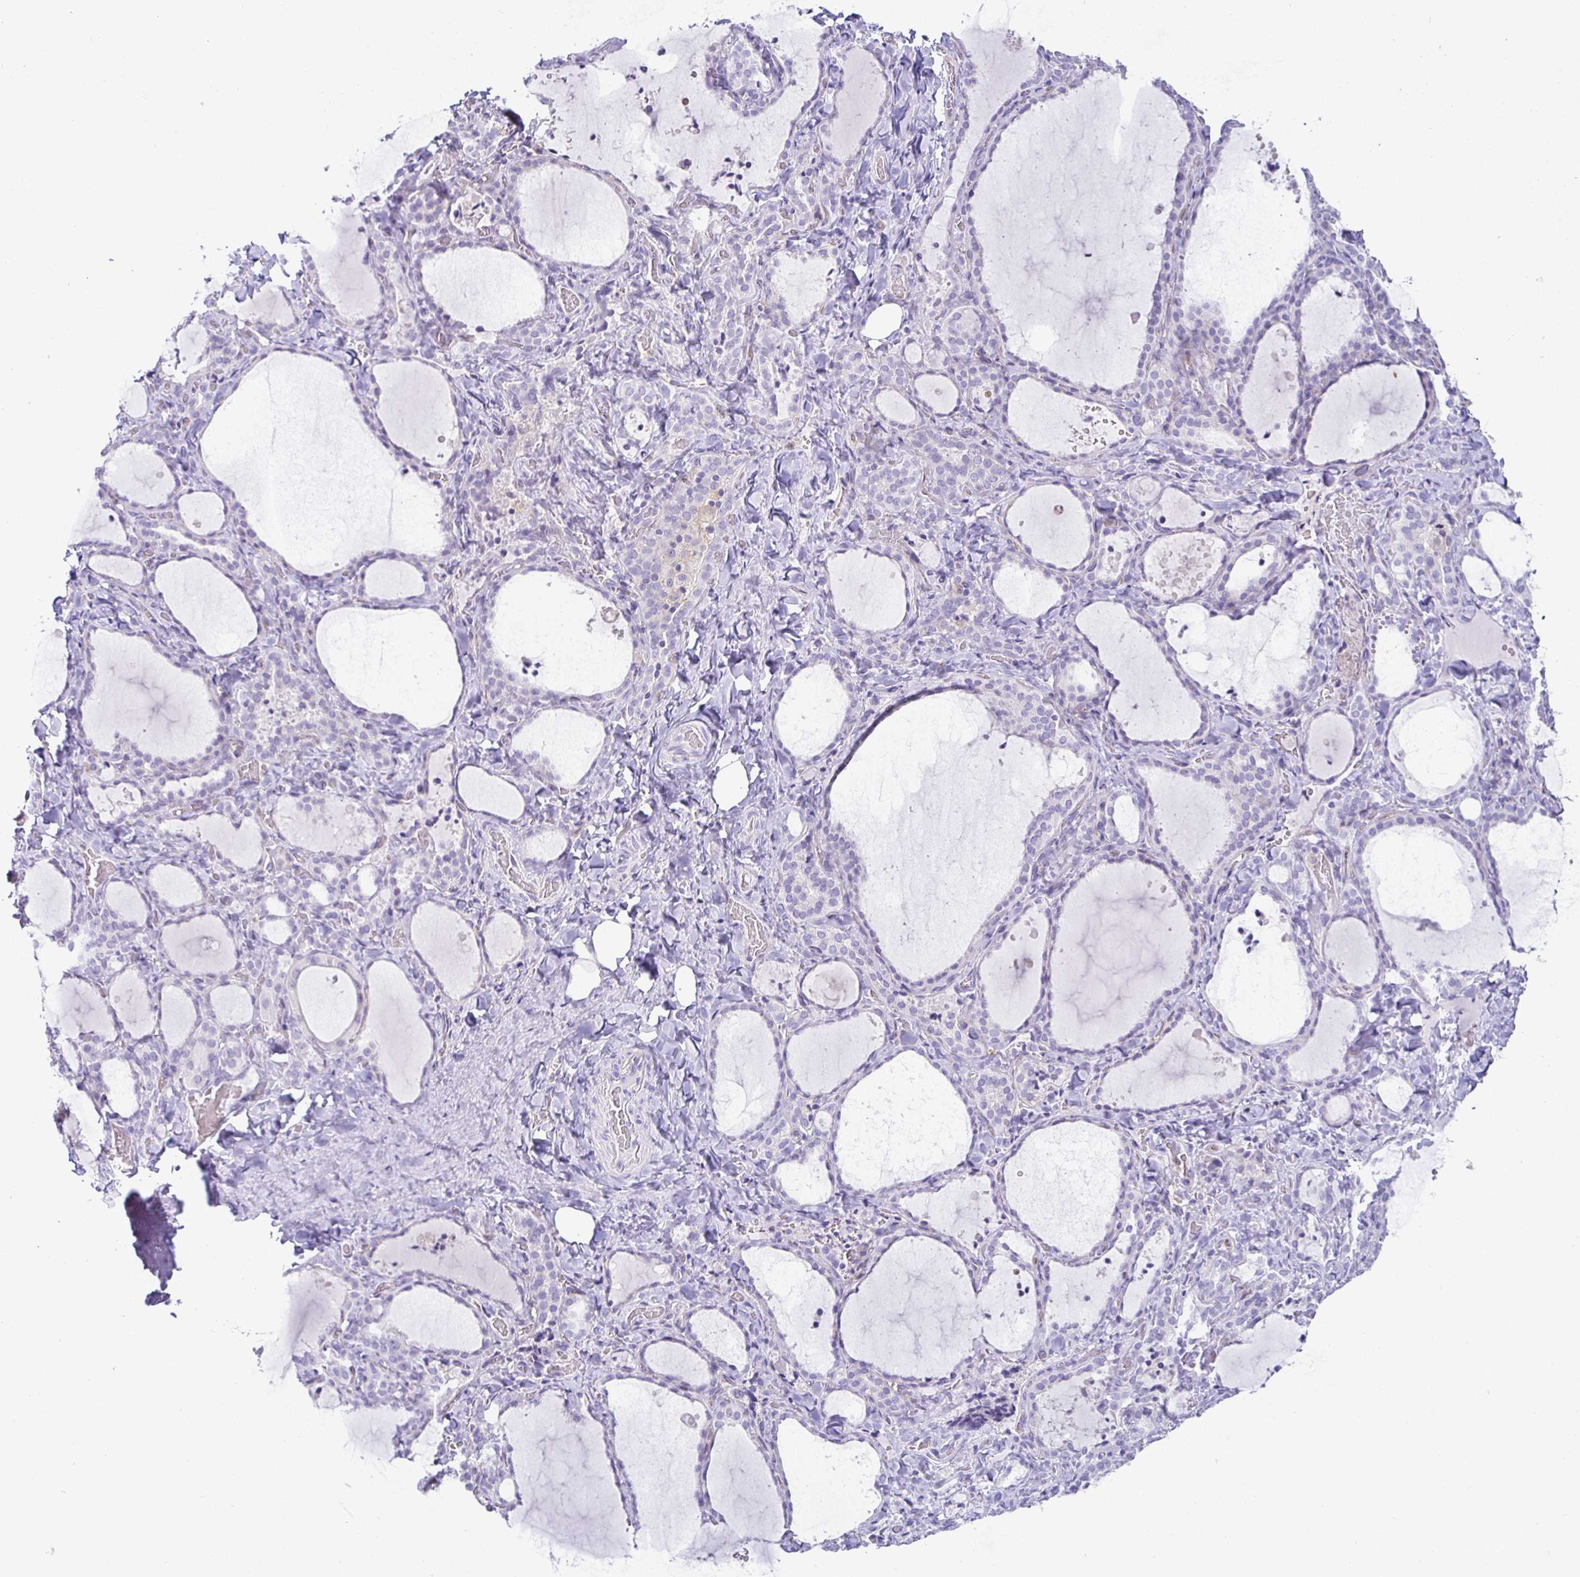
{"staining": {"intensity": "negative", "quantity": "none", "location": "none"}, "tissue": "thyroid gland", "cell_type": "Glandular cells", "image_type": "normal", "snomed": [{"axis": "morphology", "description": "Normal tissue, NOS"}, {"axis": "topography", "description": "Thyroid gland"}], "caption": "IHC of normal human thyroid gland shows no positivity in glandular cells. (DAB (3,3'-diaminobenzidine) immunohistochemistry (IHC) with hematoxylin counter stain).", "gene": "SIRPA", "patient": {"sex": "female", "age": 22}}